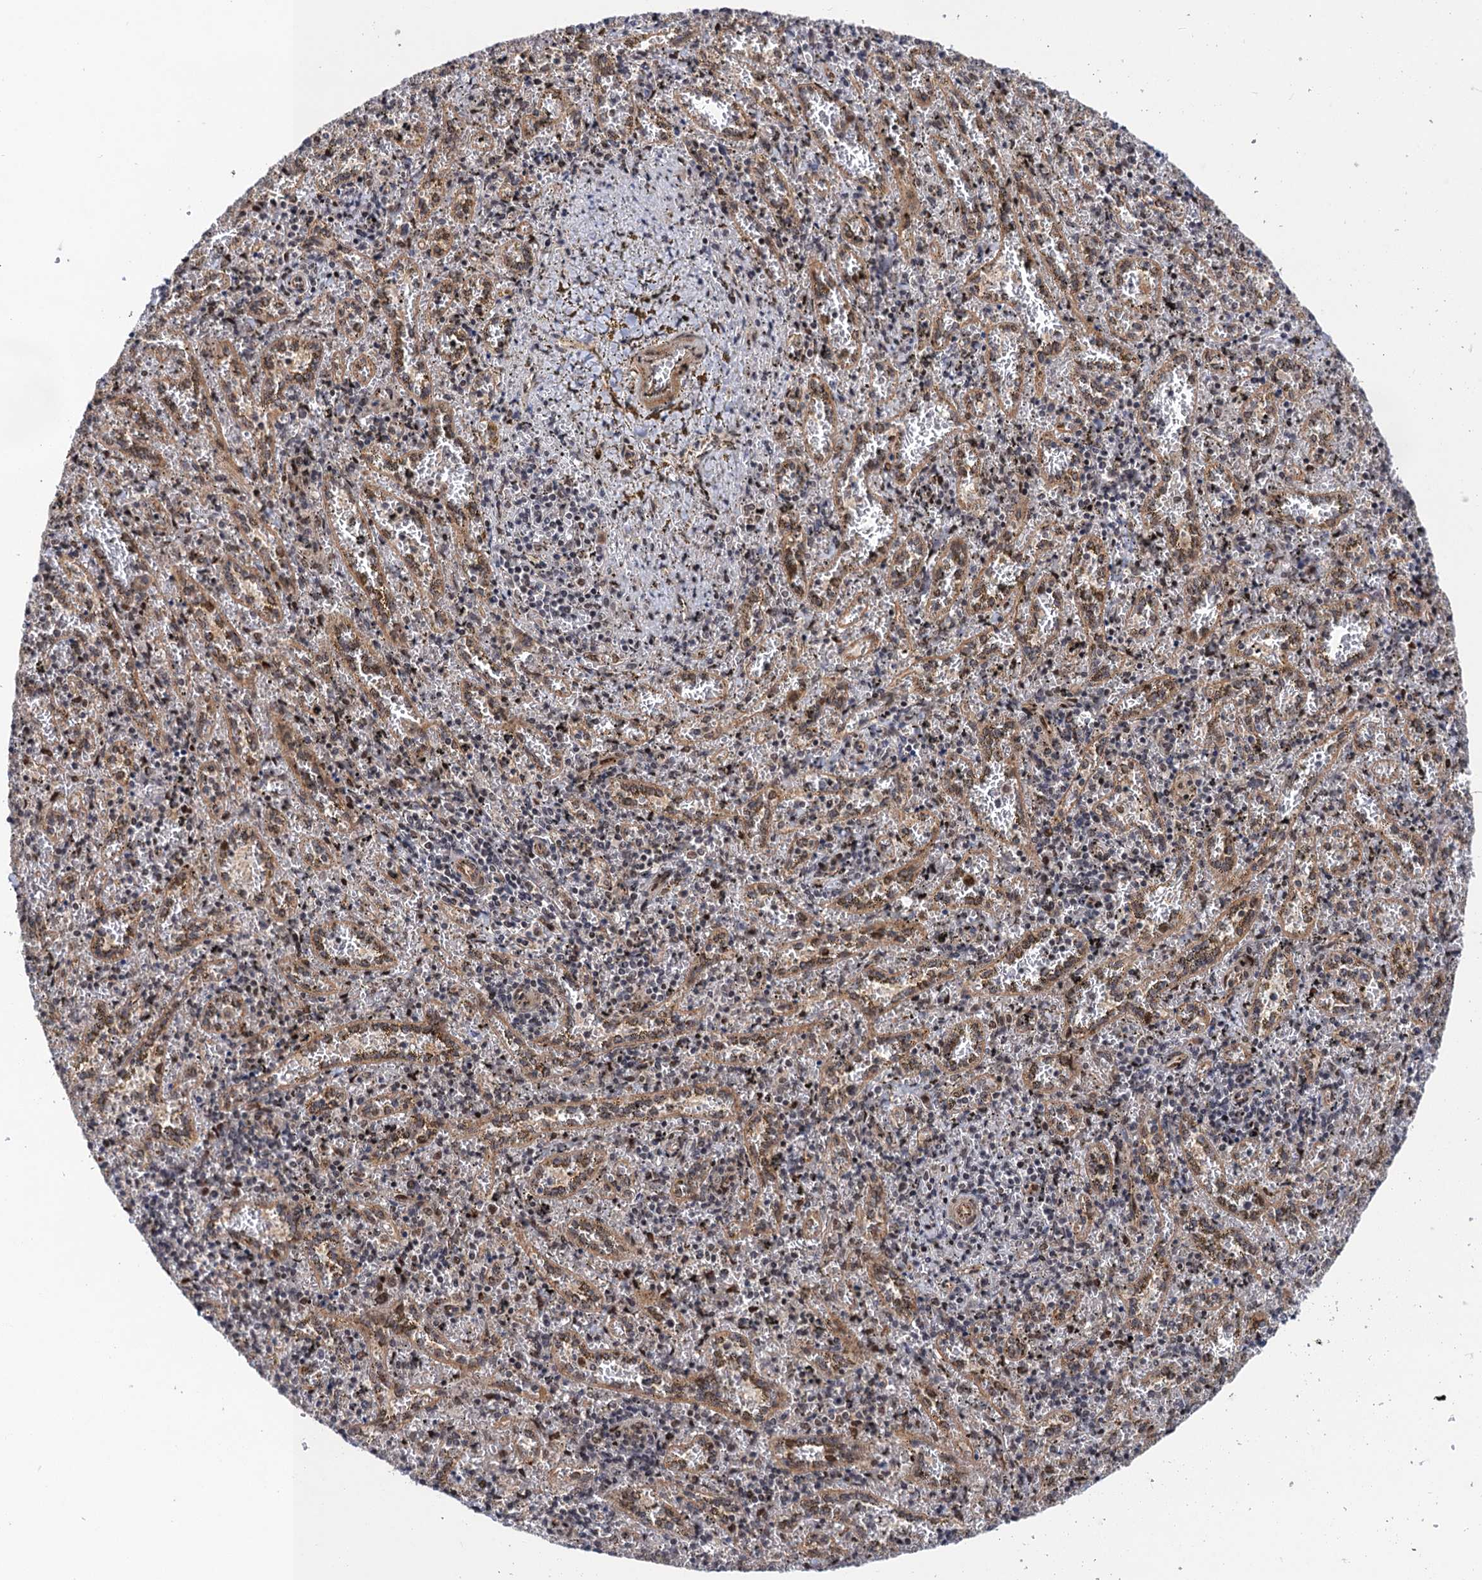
{"staining": {"intensity": "moderate", "quantity": "<25%", "location": "nuclear"}, "tissue": "spleen", "cell_type": "Cells in red pulp", "image_type": "normal", "snomed": [{"axis": "morphology", "description": "Normal tissue, NOS"}, {"axis": "topography", "description": "Spleen"}], "caption": "An image of human spleen stained for a protein exhibits moderate nuclear brown staining in cells in red pulp.", "gene": "NEK8", "patient": {"sex": "male", "age": 11}}